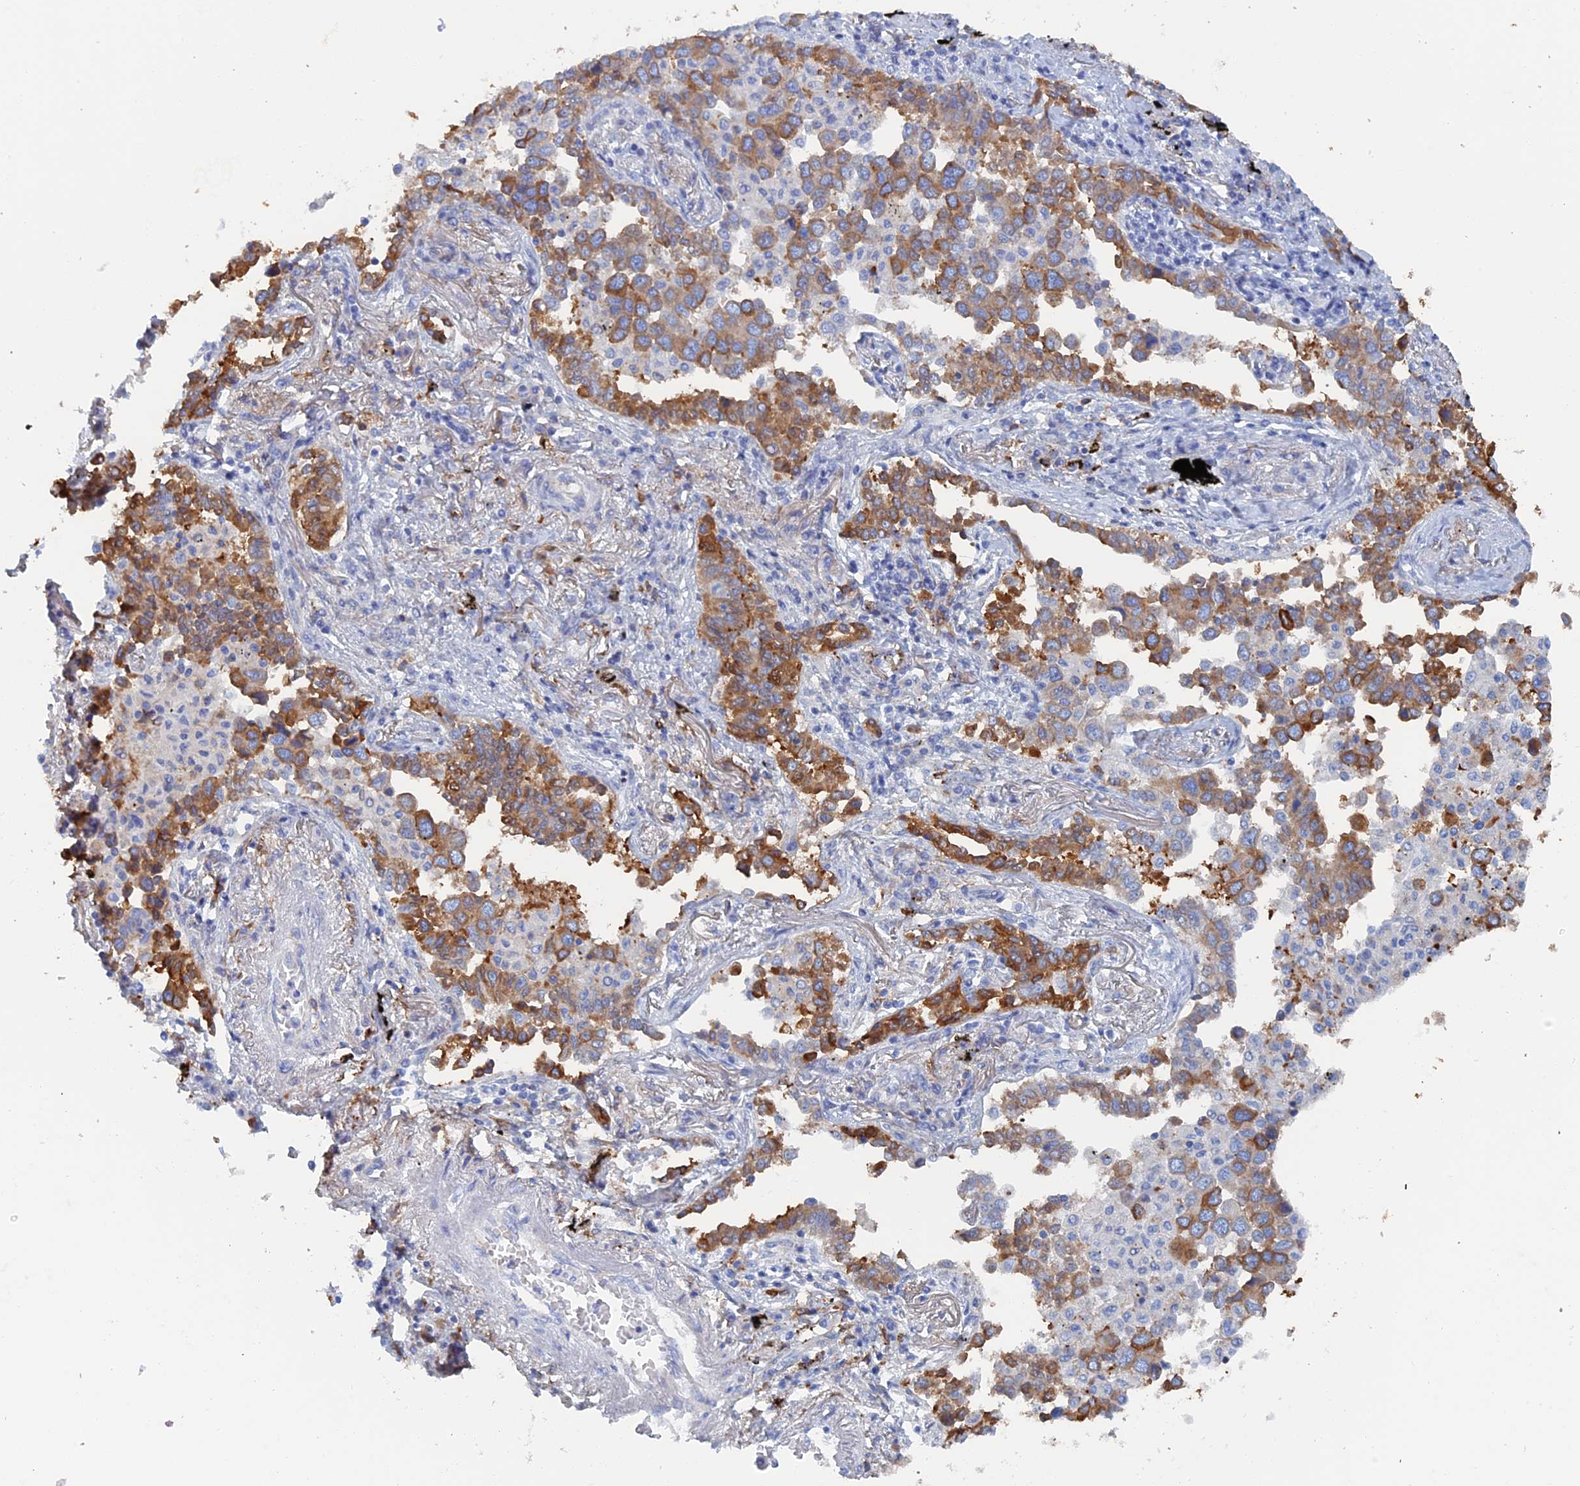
{"staining": {"intensity": "moderate", "quantity": "25%-75%", "location": "cytoplasmic/membranous"}, "tissue": "lung cancer", "cell_type": "Tumor cells", "image_type": "cancer", "snomed": [{"axis": "morphology", "description": "Adenocarcinoma, NOS"}, {"axis": "topography", "description": "Lung"}], "caption": "DAB (3,3'-diaminobenzidine) immunohistochemical staining of human lung adenocarcinoma demonstrates moderate cytoplasmic/membranous protein positivity in approximately 25%-75% of tumor cells.", "gene": "COG7", "patient": {"sex": "male", "age": 67}}